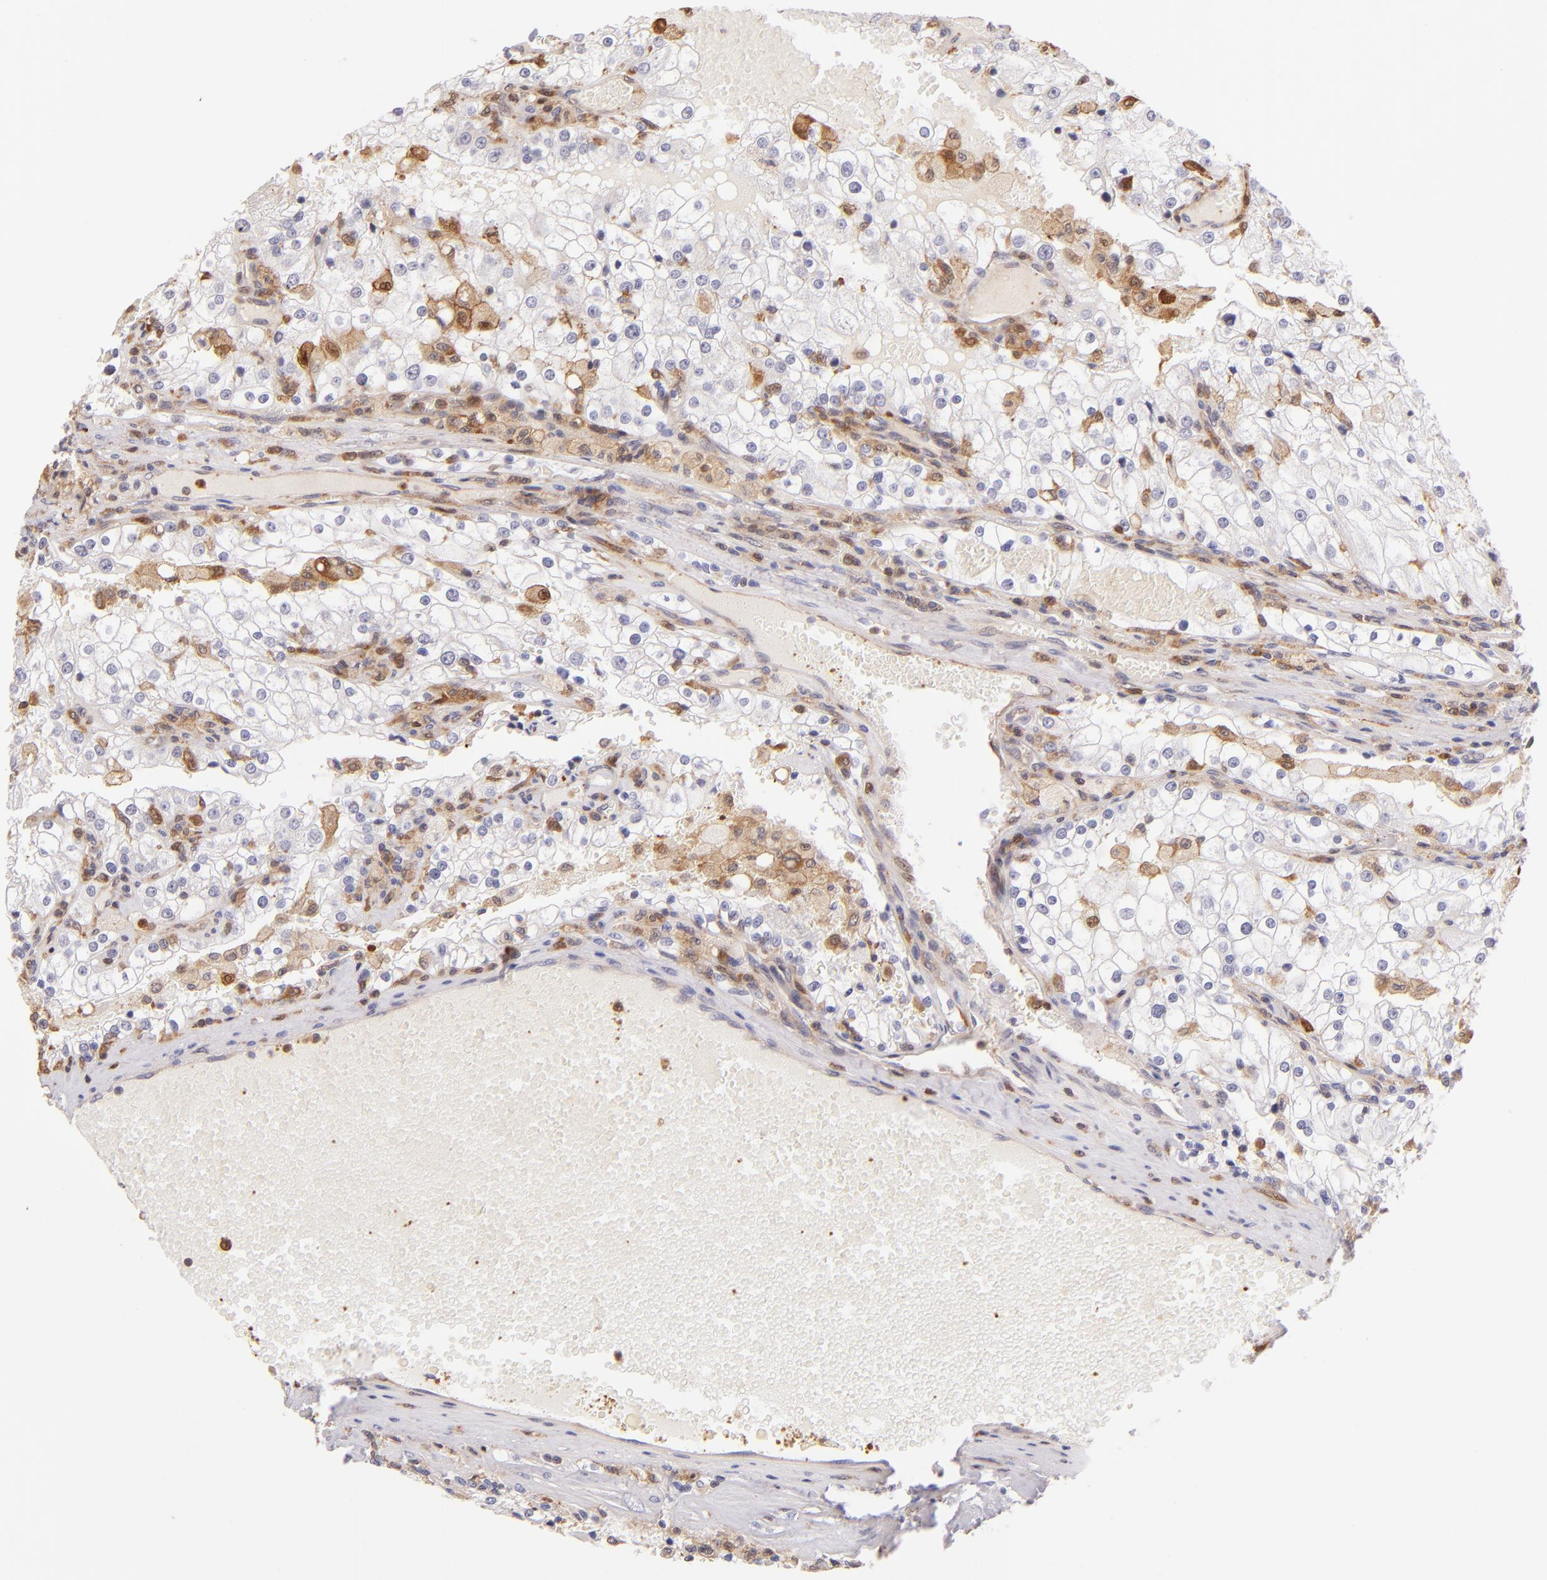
{"staining": {"intensity": "negative", "quantity": "none", "location": "none"}, "tissue": "renal cancer", "cell_type": "Tumor cells", "image_type": "cancer", "snomed": [{"axis": "morphology", "description": "Adenocarcinoma, NOS"}, {"axis": "topography", "description": "Kidney"}], "caption": "Renal cancer was stained to show a protein in brown. There is no significant positivity in tumor cells.", "gene": "BTK", "patient": {"sex": "female", "age": 74}}